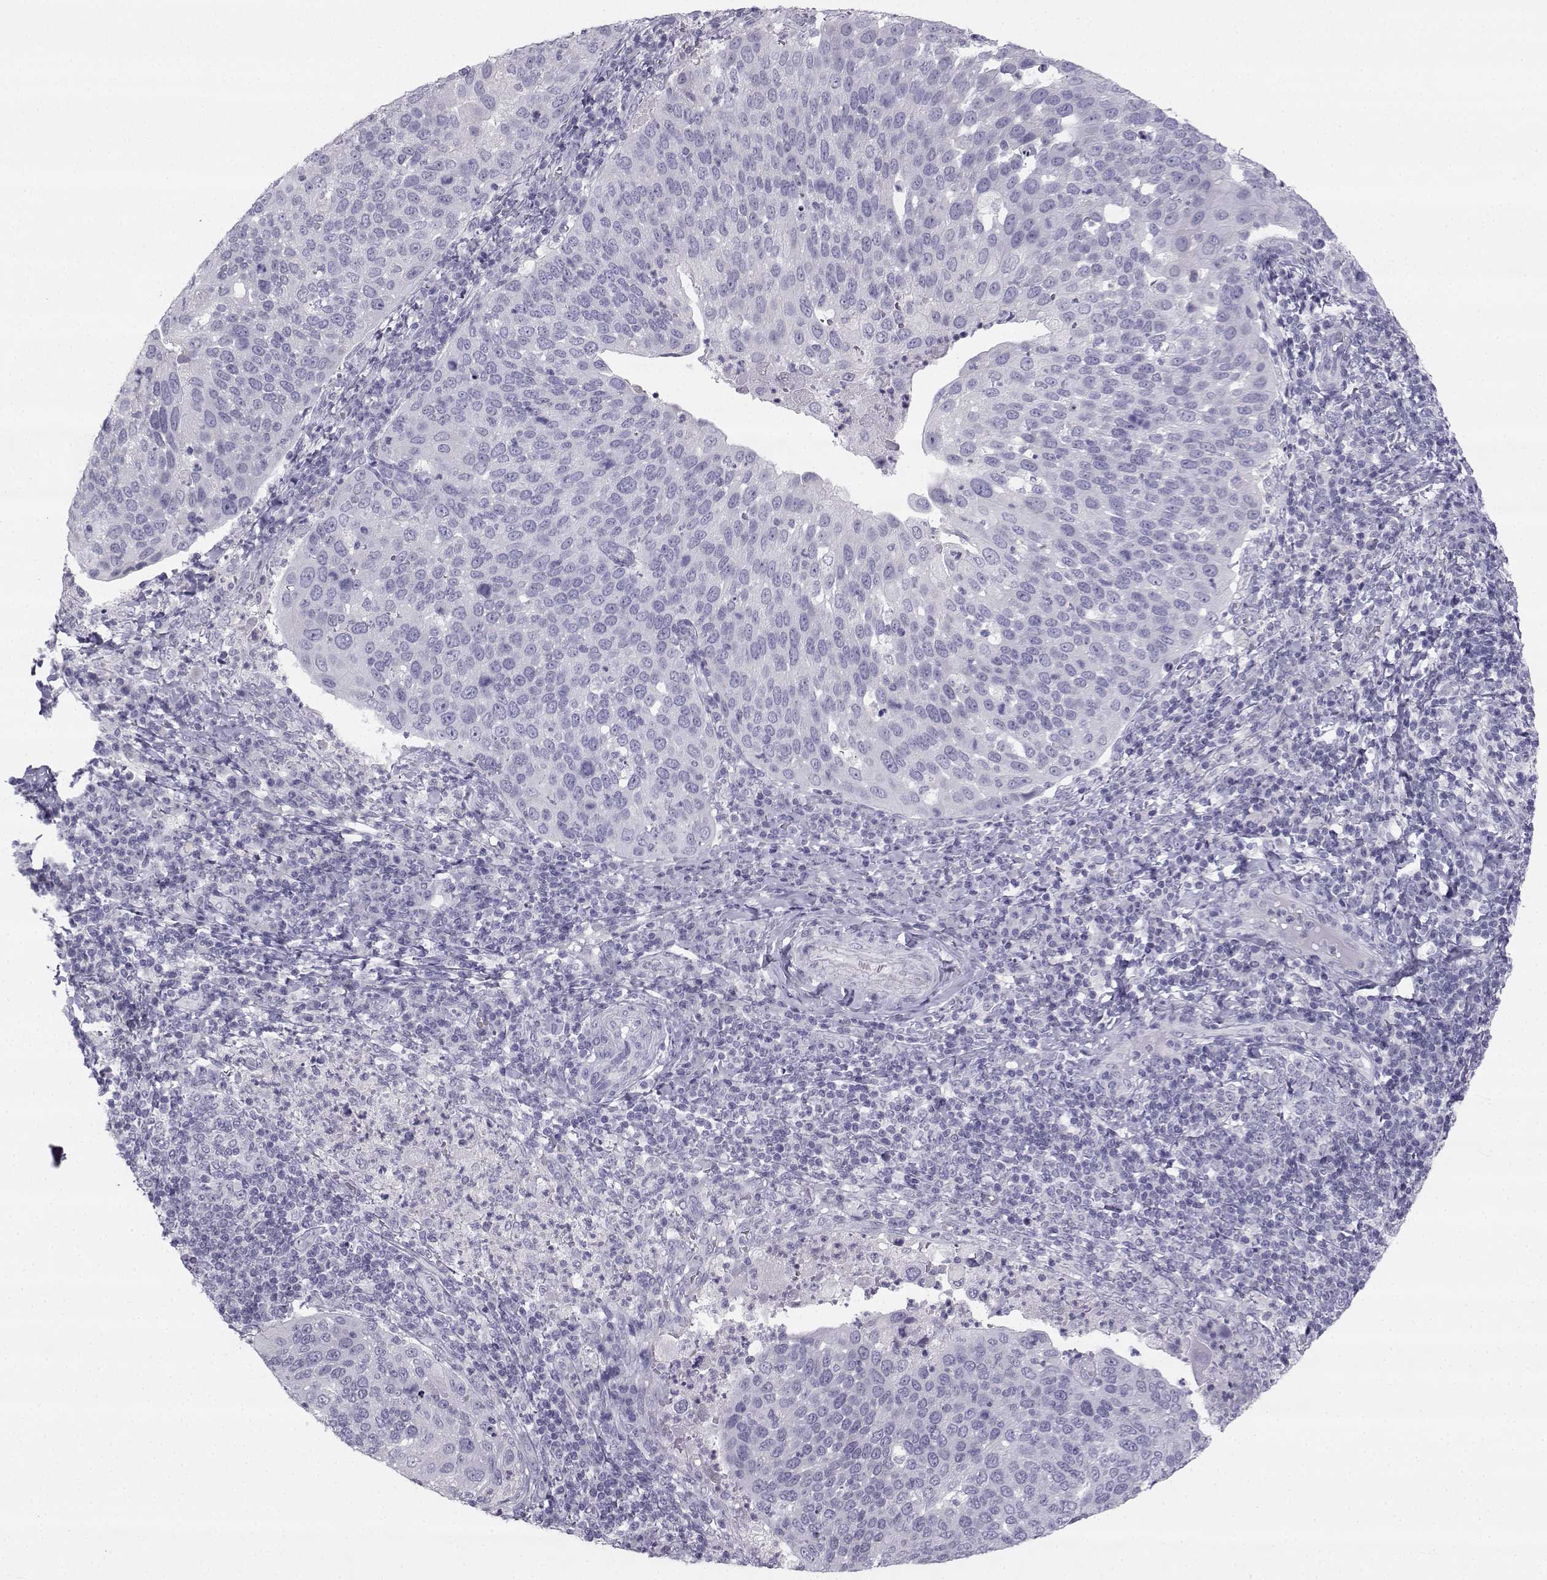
{"staining": {"intensity": "negative", "quantity": "none", "location": "none"}, "tissue": "cervical cancer", "cell_type": "Tumor cells", "image_type": "cancer", "snomed": [{"axis": "morphology", "description": "Squamous cell carcinoma, NOS"}, {"axis": "topography", "description": "Cervix"}], "caption": "Photomicrograph shows no protein staining in tumor cells of cervical squamous cell carcinoma tissue. Nuclei are stained in blue.", "gene": "SYCE1", "patient": {"sex": "female", "age": 54}}